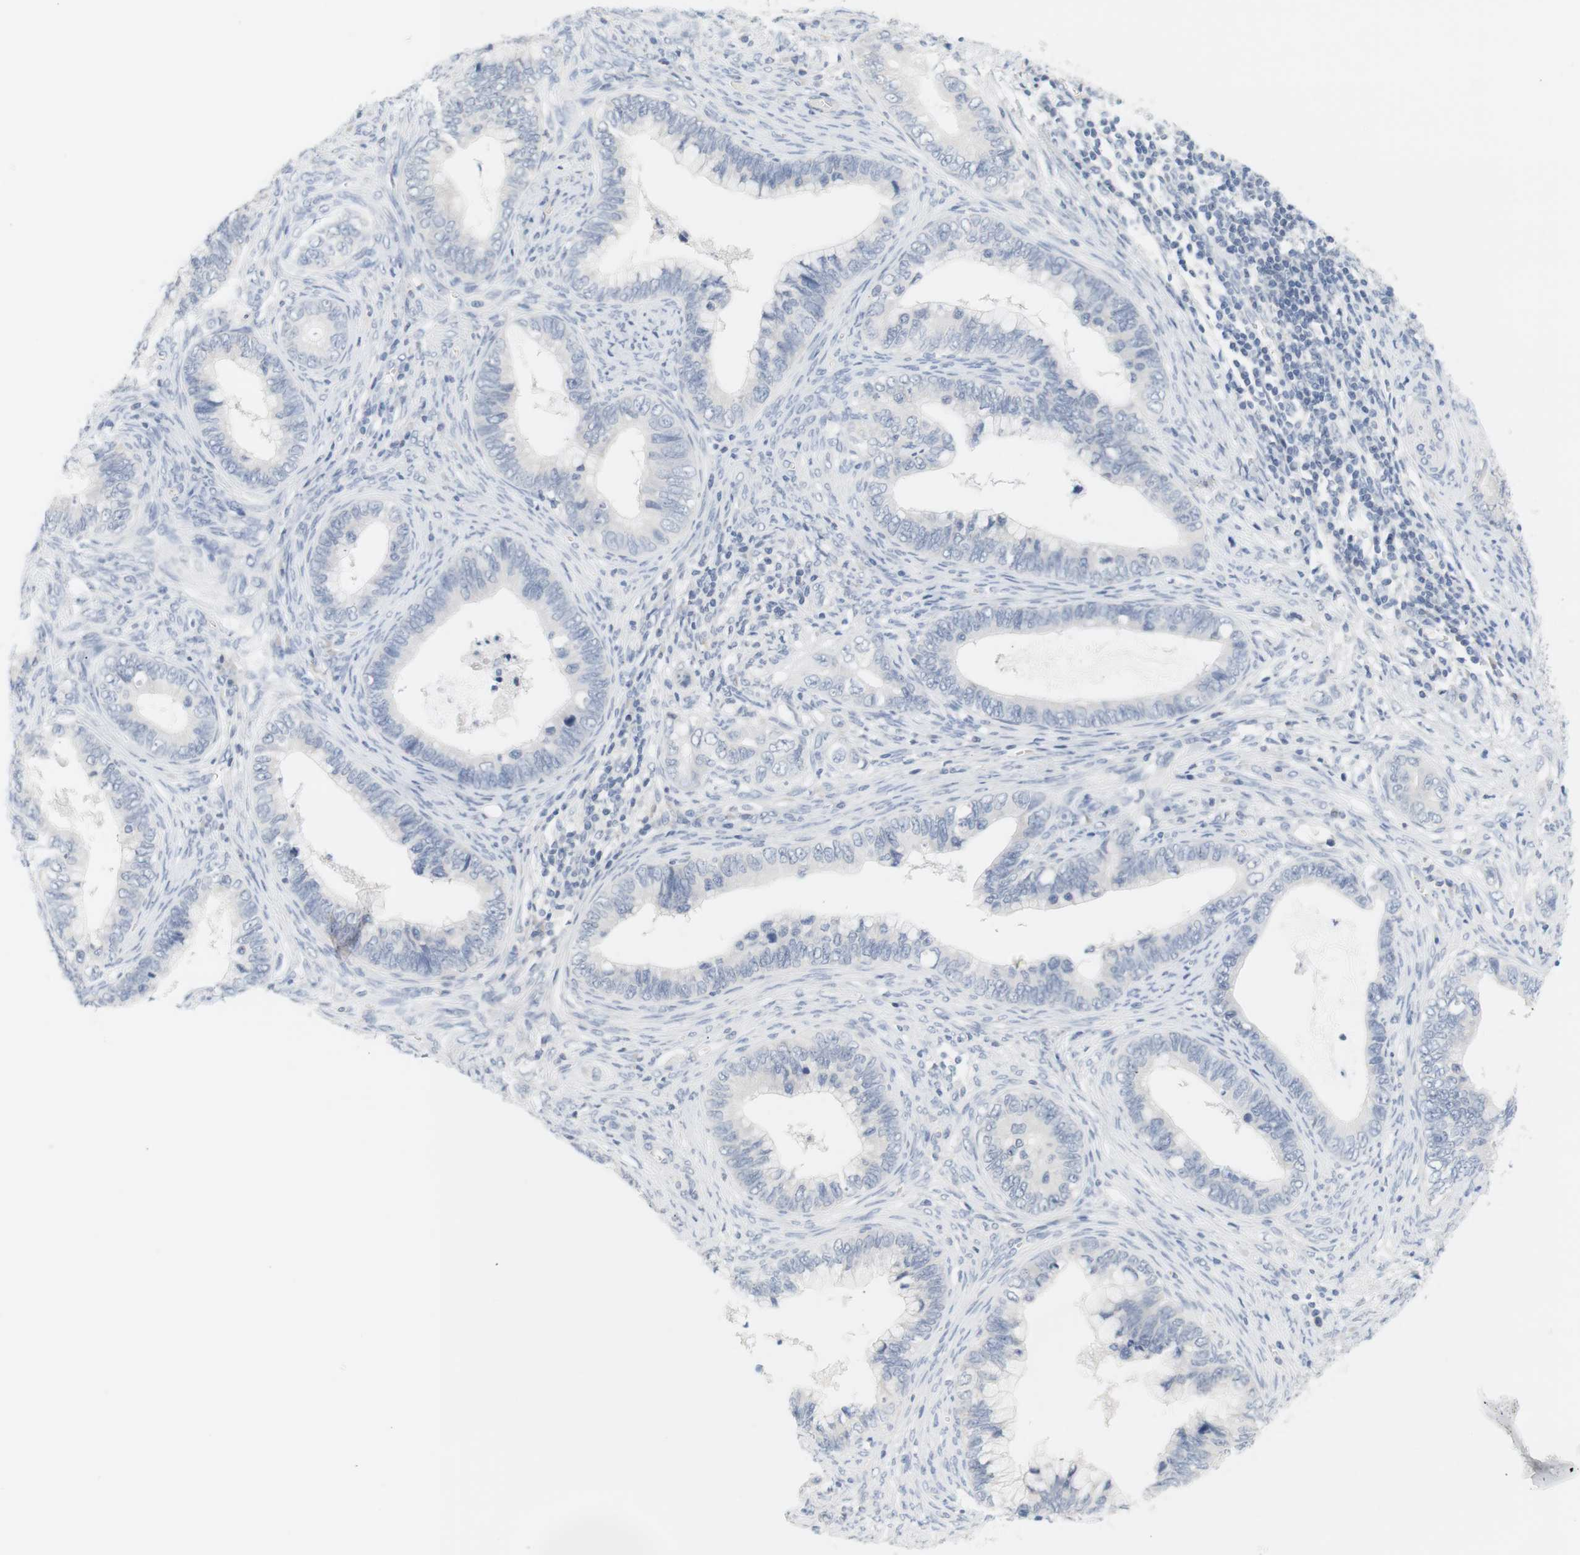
{"staining": {"intensity": "negative", "quantity": "none", "location": "none"}, "tissue": "cervical cancer", "cell_type": "Tumor cells", "image_type": "cancer", "snomed": [{"axis": "morphology", "description": "Adenocarcinoma, NOS"}, {"axis": "topography", "description": "Cervix"}], "caption": "A micrograph of adenocarcinoma (cervical) stained for a protein shows no brown staining in tumor cells.", "gene": "OPRM1", "patient": {"sex": "female", "age": 44}}